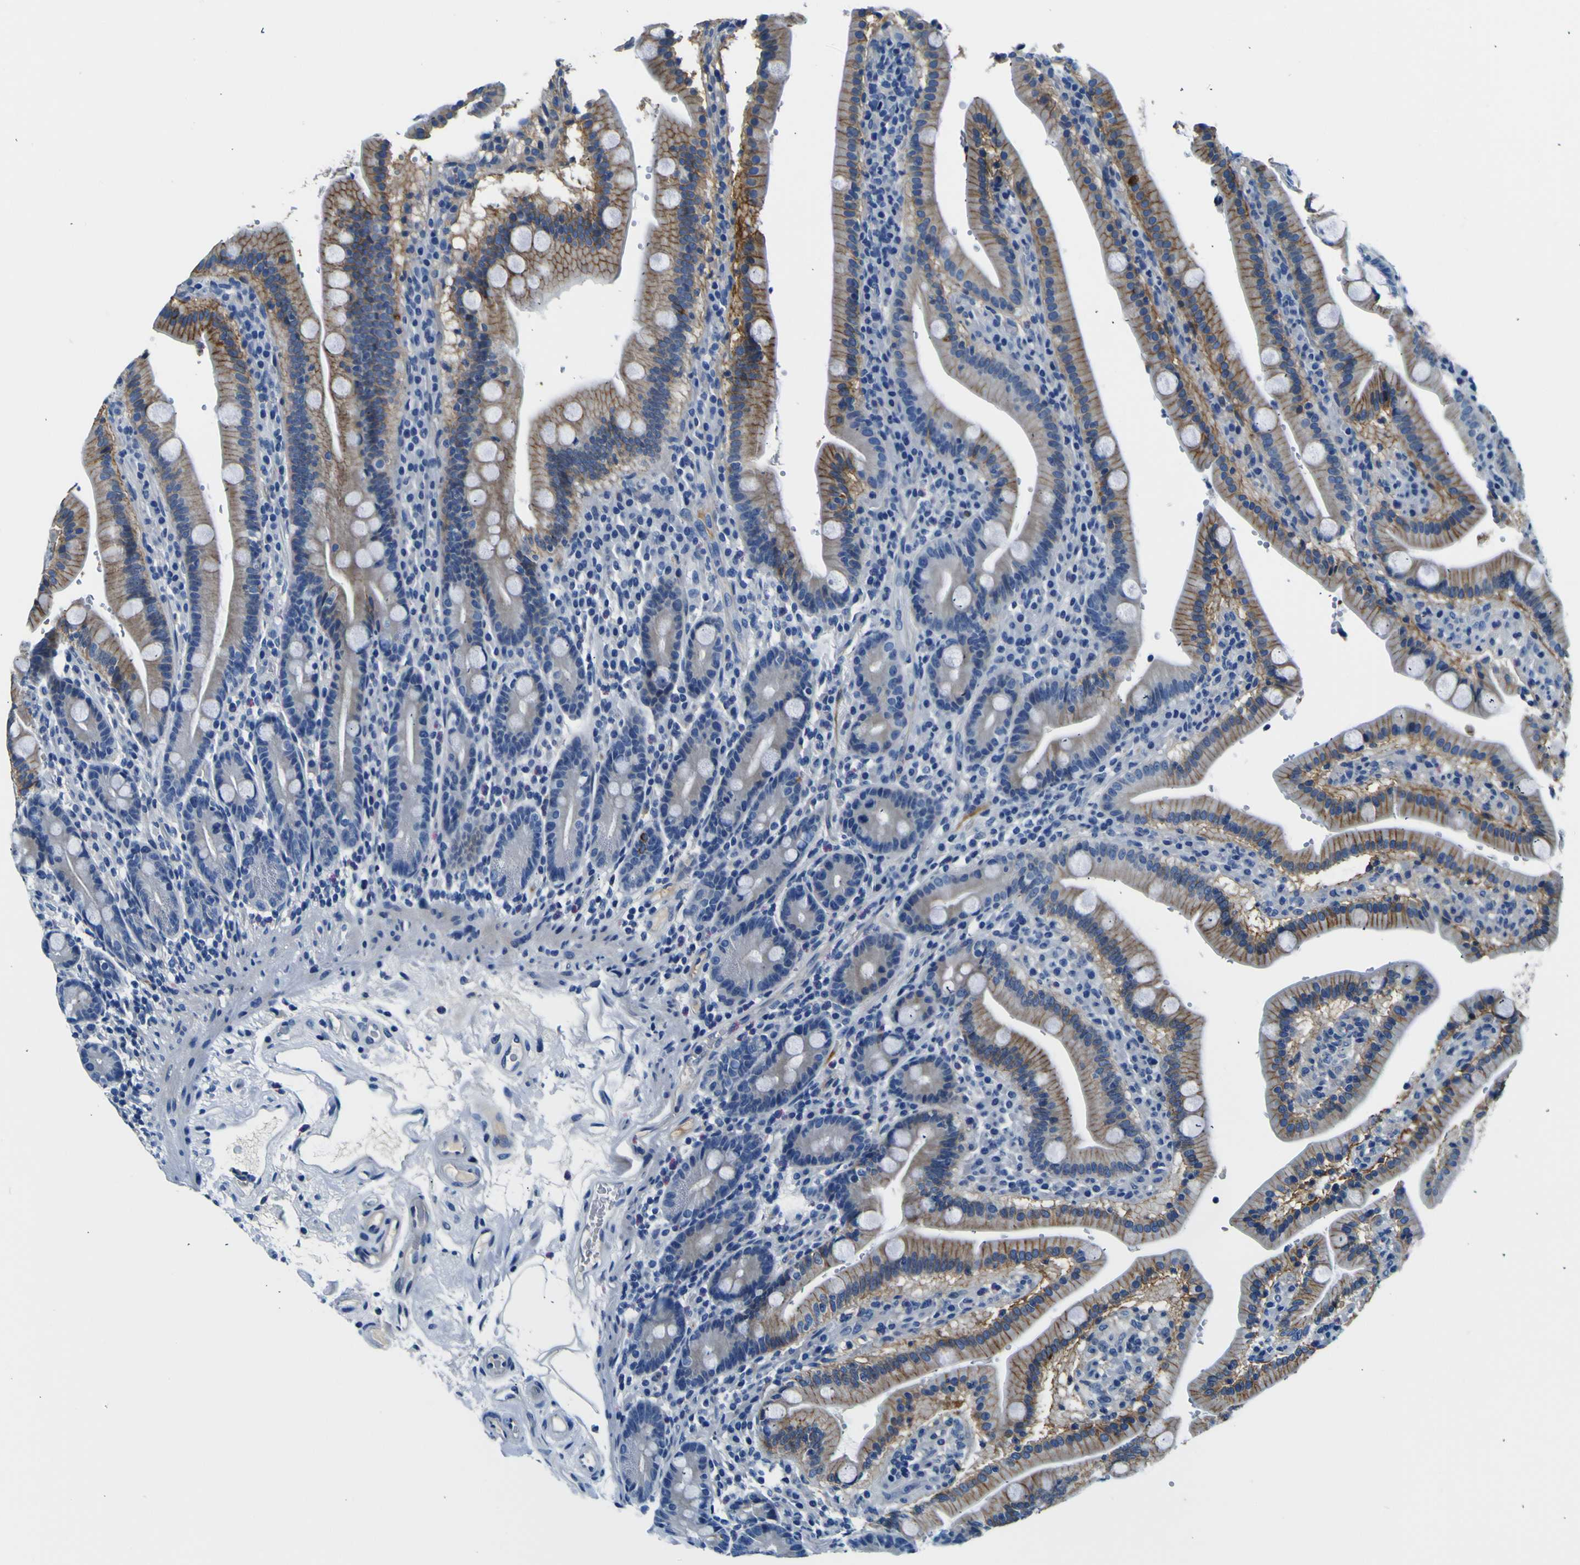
{"staining": {"intensity": "moderate", "quantity": "25%-75%", "location": "cytoplasmic/membranous"}, "tissue": "duodenum", "cell_type": "Glandular cells", "image_type": "normal", "snomed": [{"axis": "morphology", "description": "Normal tissue, NOS"}, {"axis": "topography", "description": "Small intestine, NOS"}], "caption": "Immunohistochemistry of benign human duodenum reveals medium levels of moderate cytoplasmic/membranous positivity in approximately 25%-75% of glandular cells. Nuclei are stained in blue.", "gene": "ADGRA2", "patient": {"sex": "female", "age": 71}}